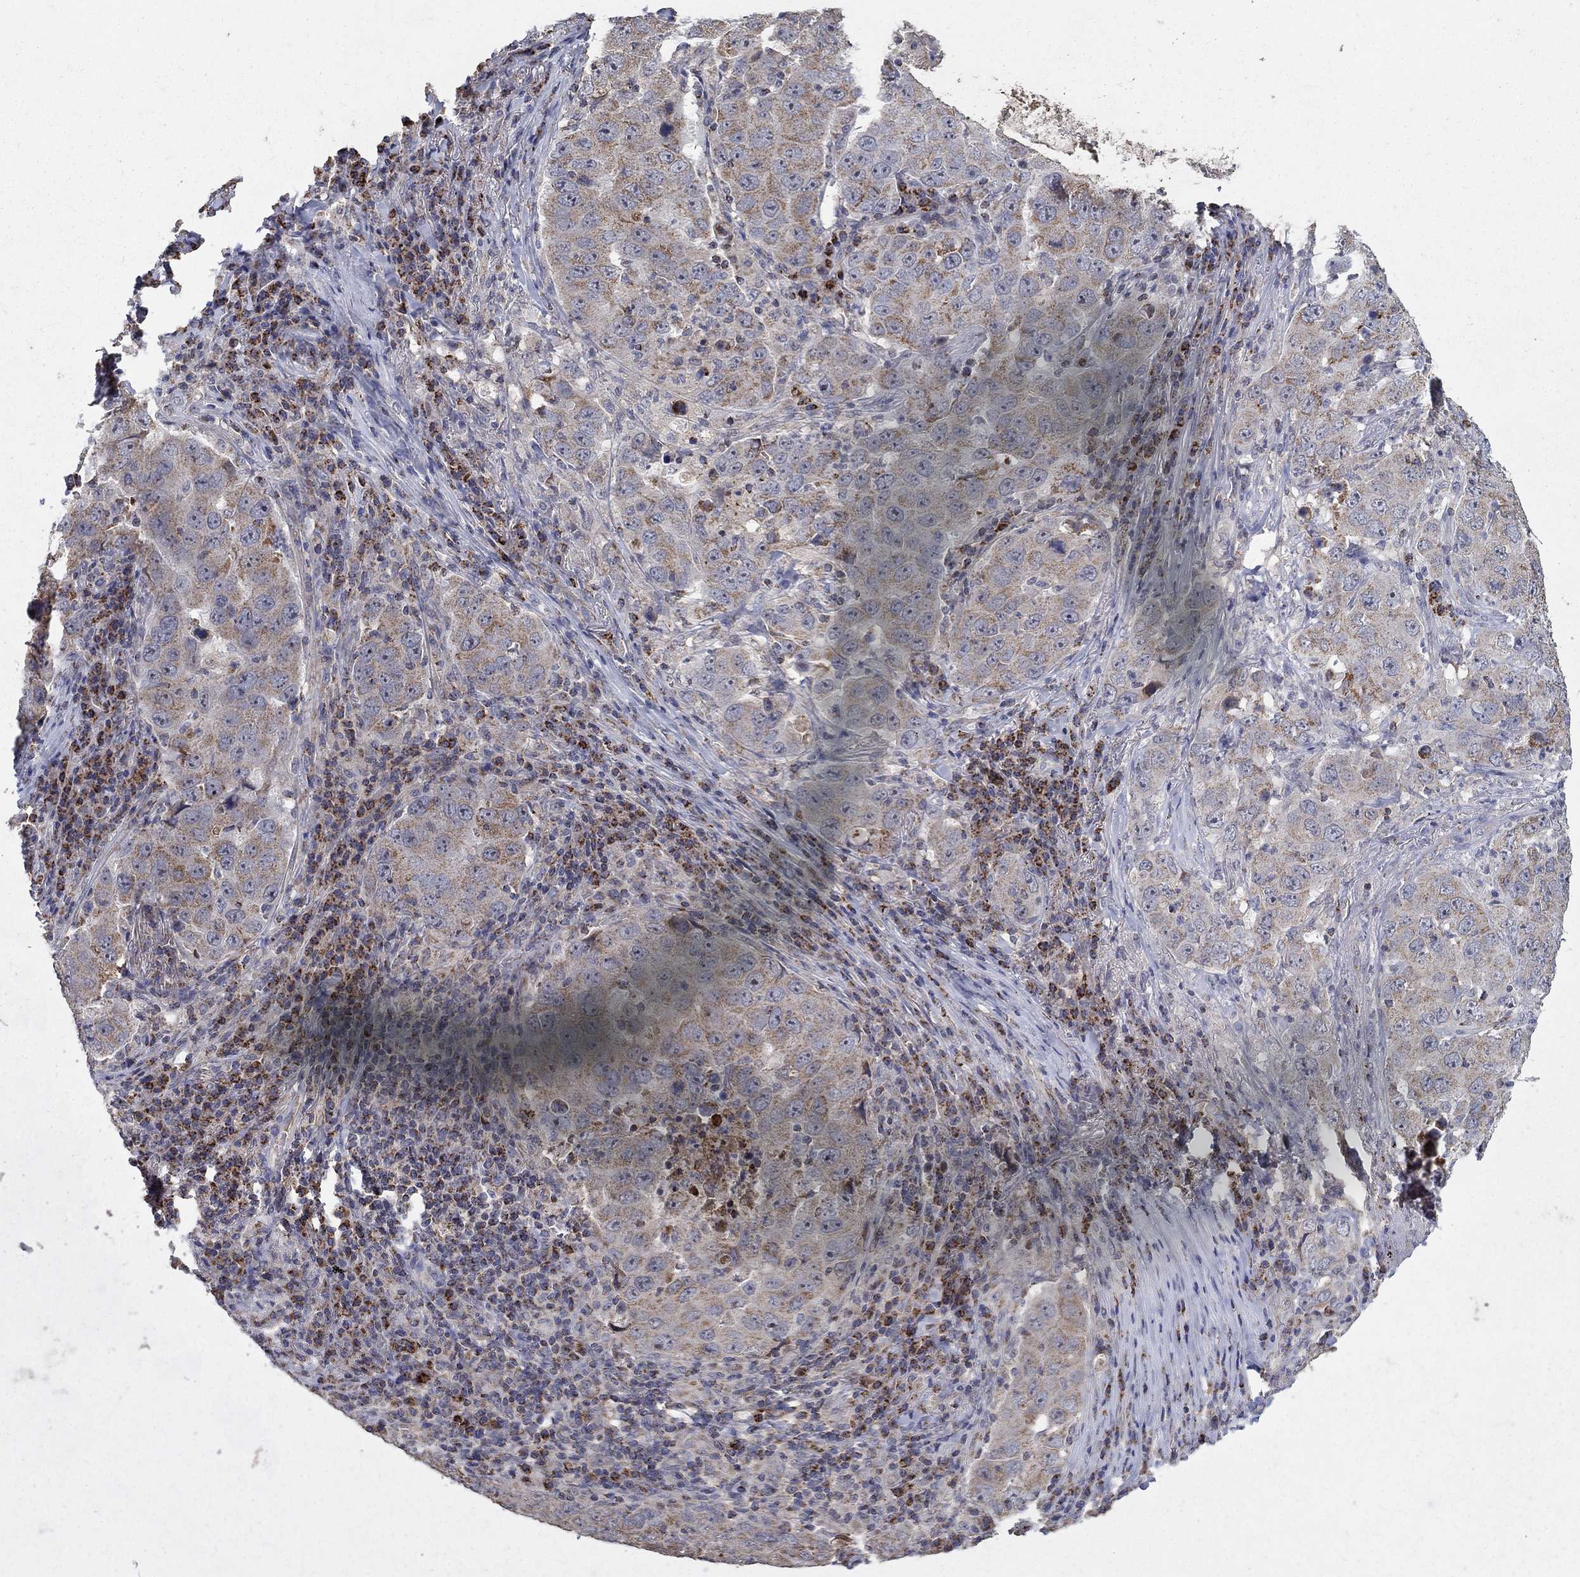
{"staining": {"intensity": "weak", "quantity": ">75%", "location": "cytoplasmic/membranous"}, "tissue": "lung cancer", "cell_type": "Tumor cells", "image_type": "cancer", "snomed": [{"axis": "morphology", "description": "Adenocarcinoma, NOS"}, {"axis": "topography", "description": "Lung"}], "caption": "Immunohistochemistry image of neoplastic tissue: human lung cancer stained using immunohistochemistry displays low levels of weak protein expression localized specifically in the cytoplasmic/membranous of tumor cells, appearing as a cytoplasmic/membranous brown color.", "gene": "GPSM1", "patient": {"sex": "male", "age": 73}}